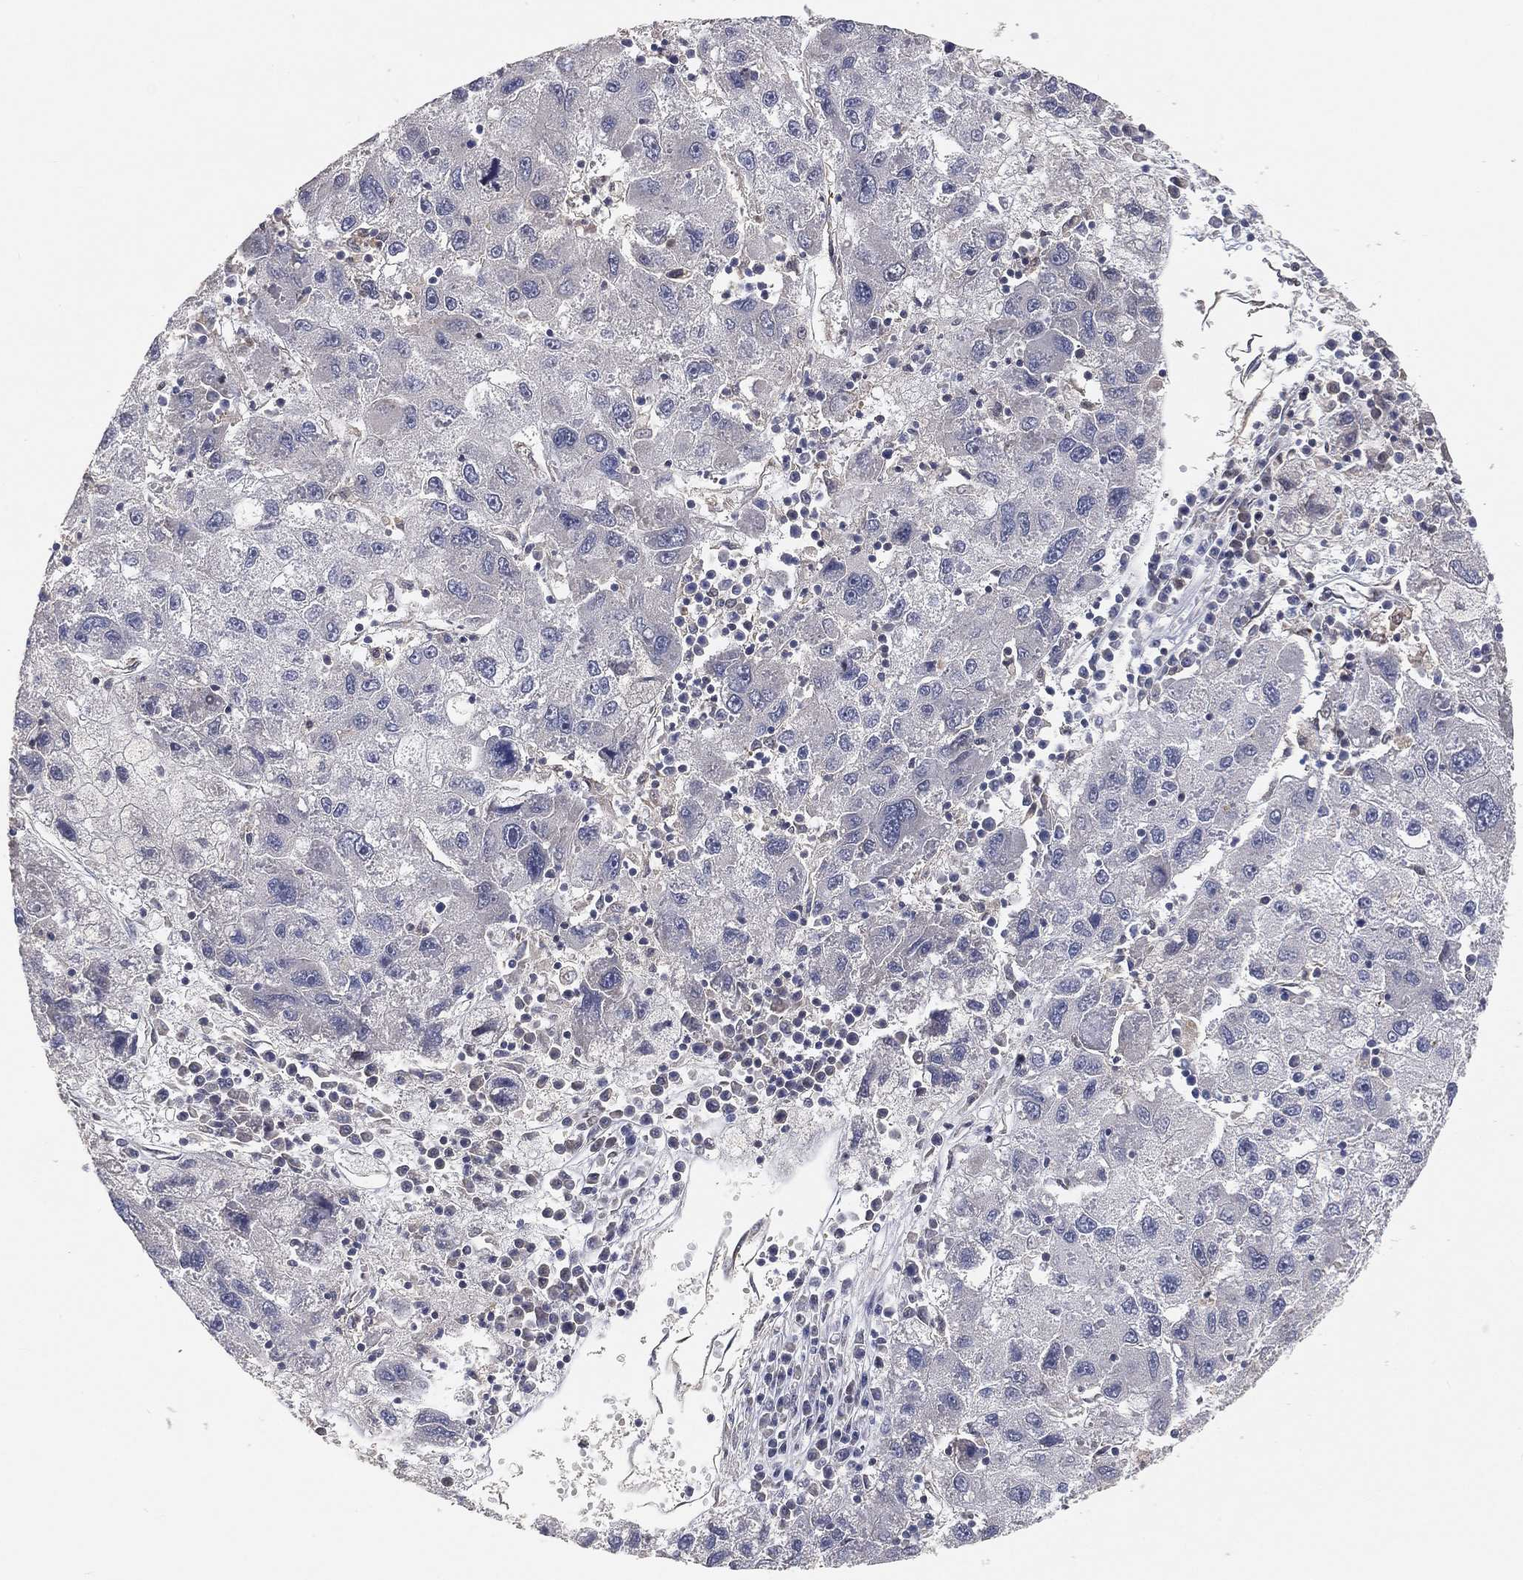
{"staining": {"intensity": "negative", "quantity": "none", "location": "none"}, "tissue": "liver cancer", "cell_type": "Tumor cells", "image_type": "cancer", "snomed": [{"axis": "morphology", "description": "Carcinoma, Hepatocellular, NOS"}, {"axis": "topography", "description": "Liver"}], "caption": "This micrograph is of hepatocellular carcinoma (liver) stained with immunohistochemistry (IHC) to label a protein in brown with the nuclei are counter-stained blue. There is no positivity in tumor cells.", "gene": "MAPK1", "patient": {"sex": "male", "age": 75}}